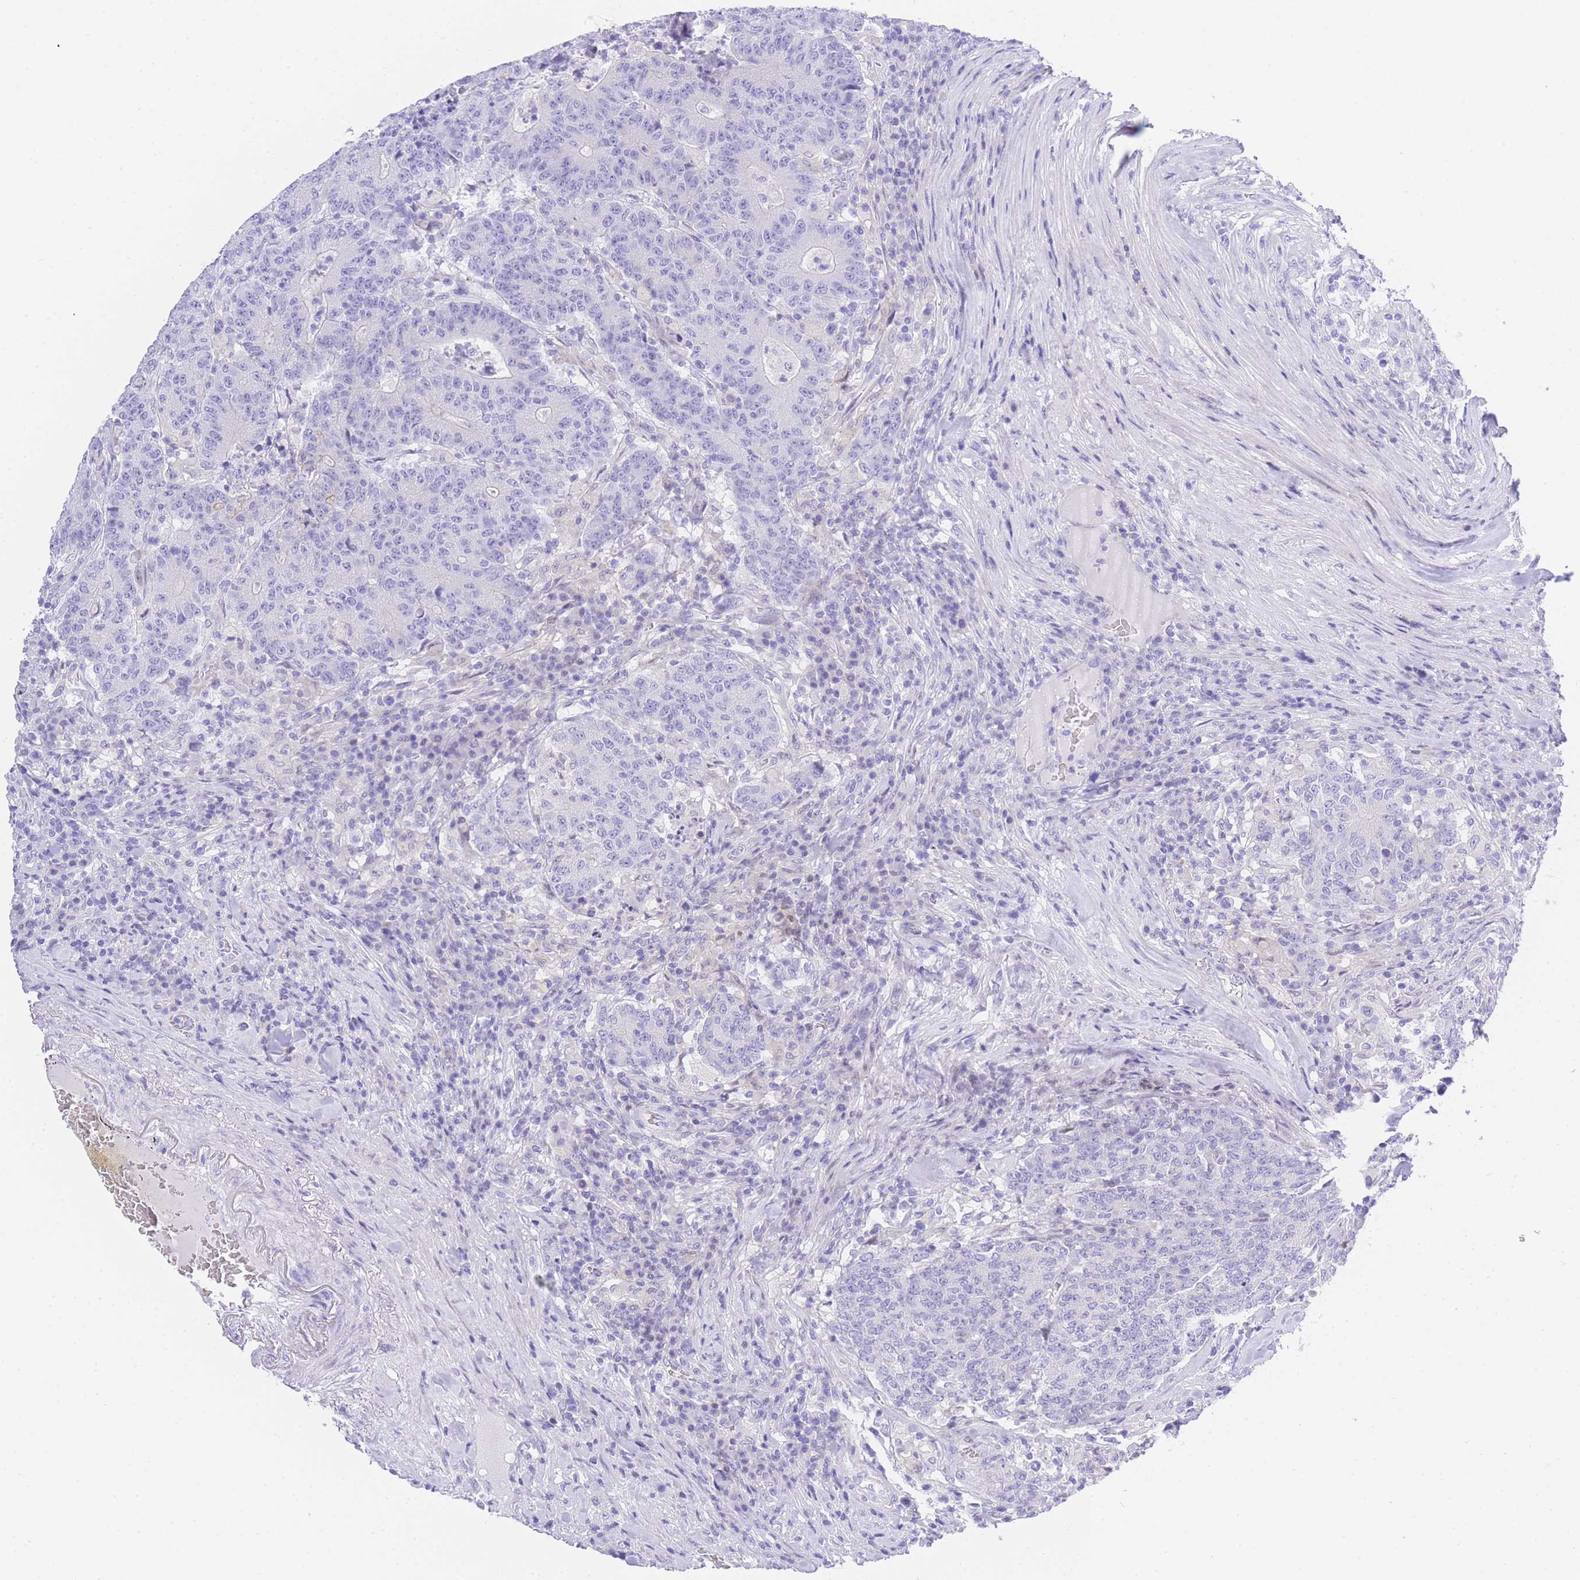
{"staining": {"intensity": "negative", "quantity": "none", "location": "none"}, "tissue": "colorectal cancer", "cell_type": "Tumor cells", "image_type": "cancer", "snomed": [{"axis": "morphology", "description": "Adenocarcinoma, NOS"}, {"axis": "topography", "description": "Colon"}], "caption": "Image shows no protein expression in tumor cells of adenocarcinoma (colorectal) tissue. (DAB IHC visualized using brightfield microscopy, high magnification).", "gene": "TIFAB", "patient": {"sex": "female", "age": 75}}